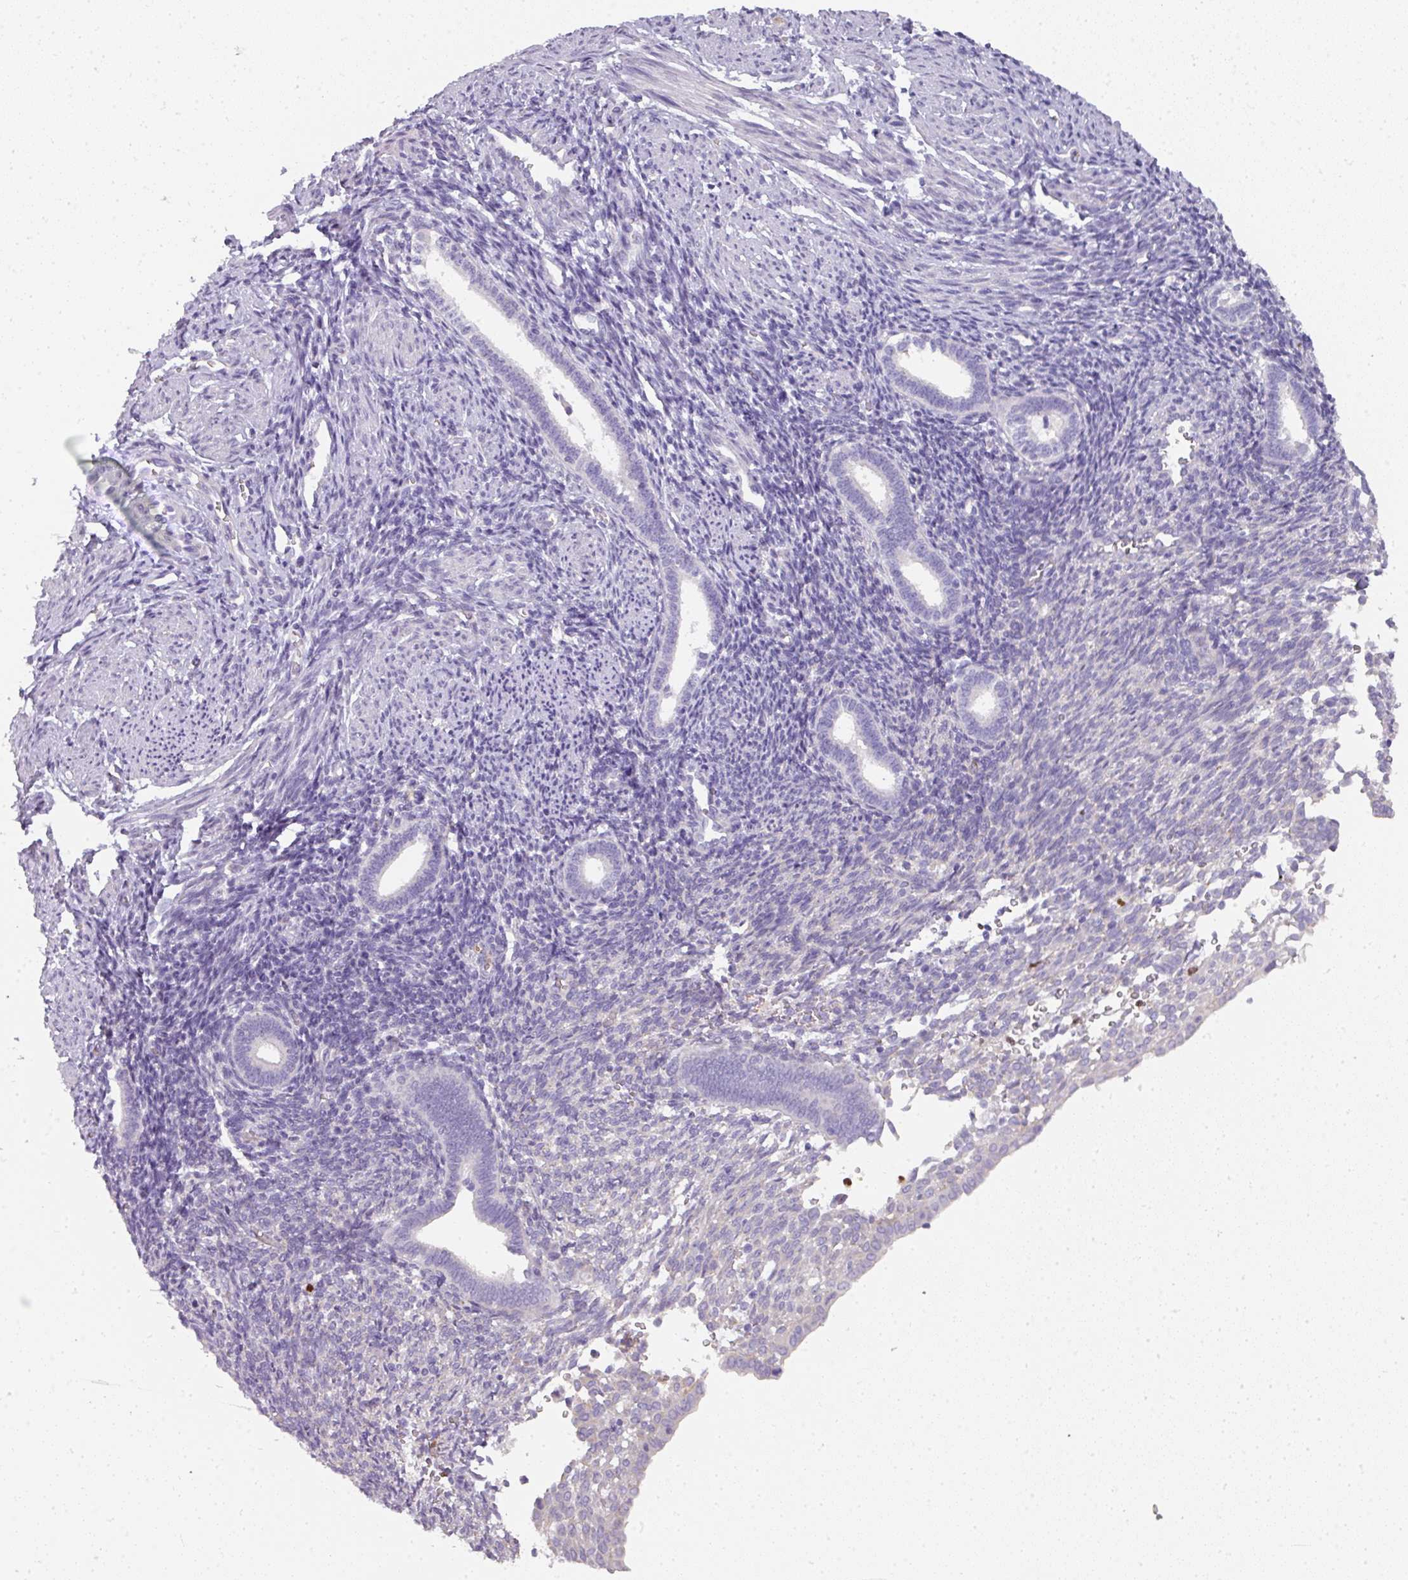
{"staining": {"intensity": "negative", "quantity": "none", "location": "none"}, "tissue": "endometrium", "cell_type": "Cells in endometrial stroma", "image_type": "normal", "snomed": [{"axis": "morphology", "description": "Normal tissue, NOS"}, {"axis": "topography", "description": "Endometrium"}], "caption": "A high-resolution micrograph shows IHC staining of benign endometrium, which exhibits no significant positivity in cells in endometrial stroma.", "gene": "HHEX", "patient": {"sex": "female", "age": 32}}